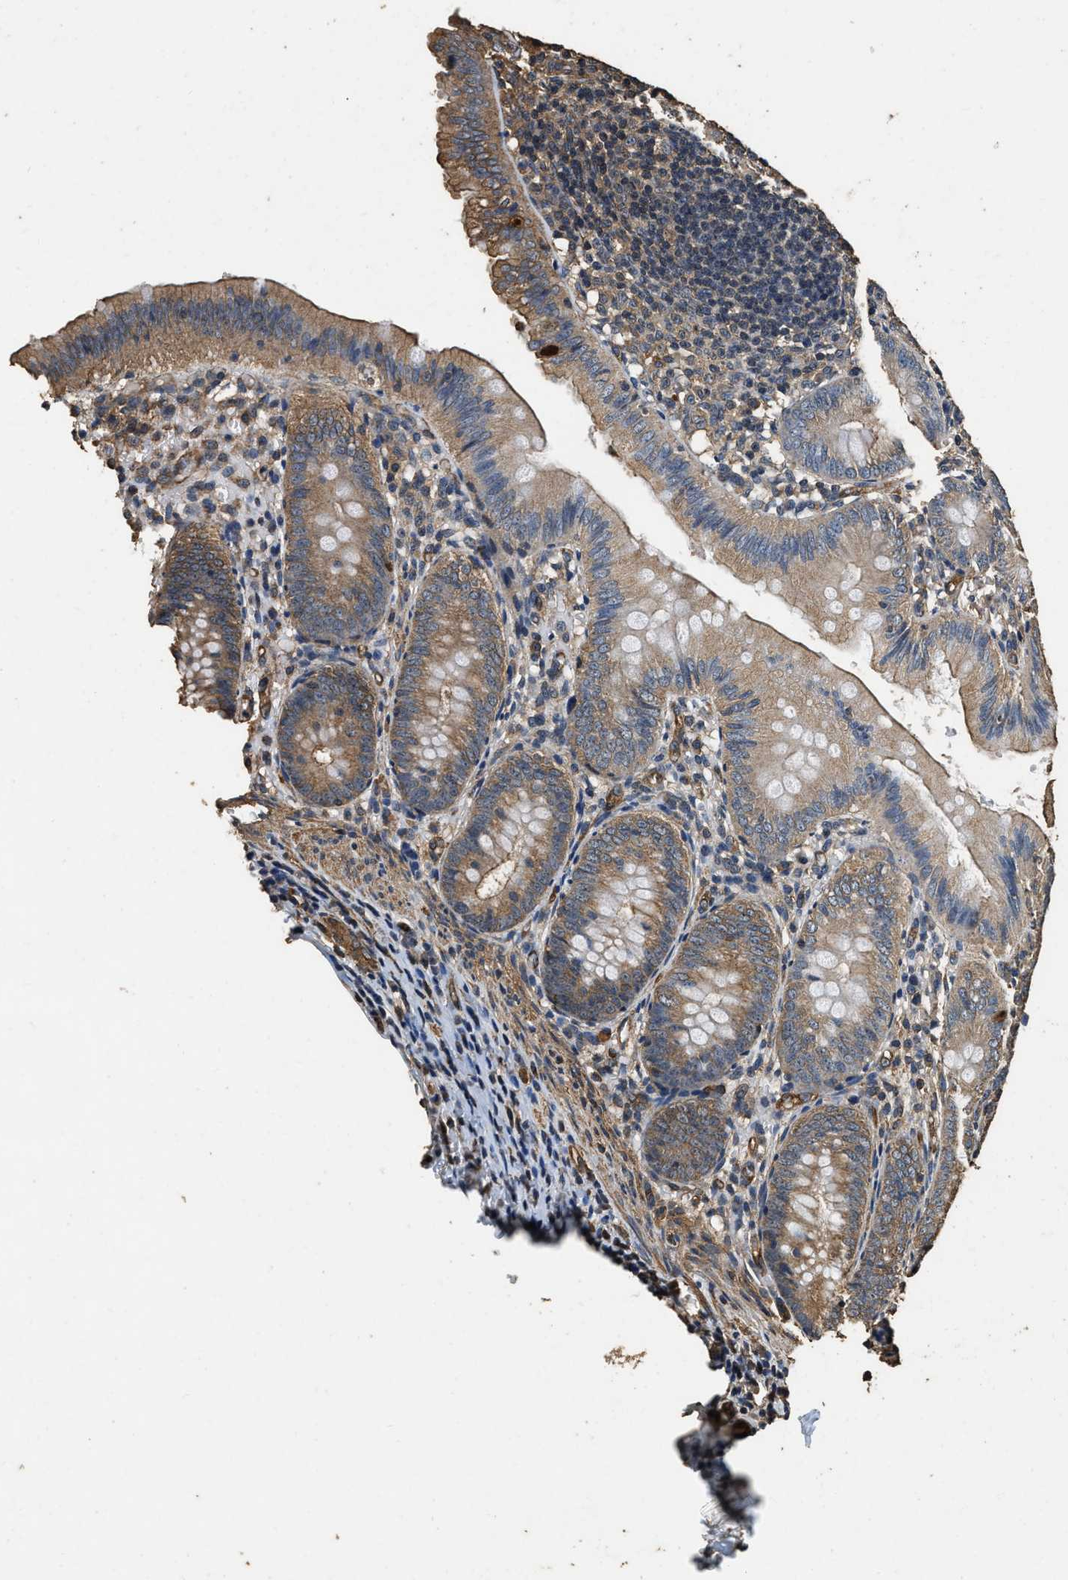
{"staining": {"intensity": "moderate", "quantity": "25%-75%", "location": "cytoplasmic/membranous"}, "tissue": "appendix", "cell_type": "Glandular cells", "image_type": "normal", "snomed": [{"axis": "morphology", "description": "Normal tissue, NOS"}, {"axis": "topography", "description": "Appendix"}], "caption": "An immunohistochemistry micrograph of unremarkable tissue is shown. Protein staining in brown shows moderate cytoplasmic/membranous positivity in appendix within glandular cells.", "gene": "MIB1", "patient": {"sex": "male", "age": 1}}